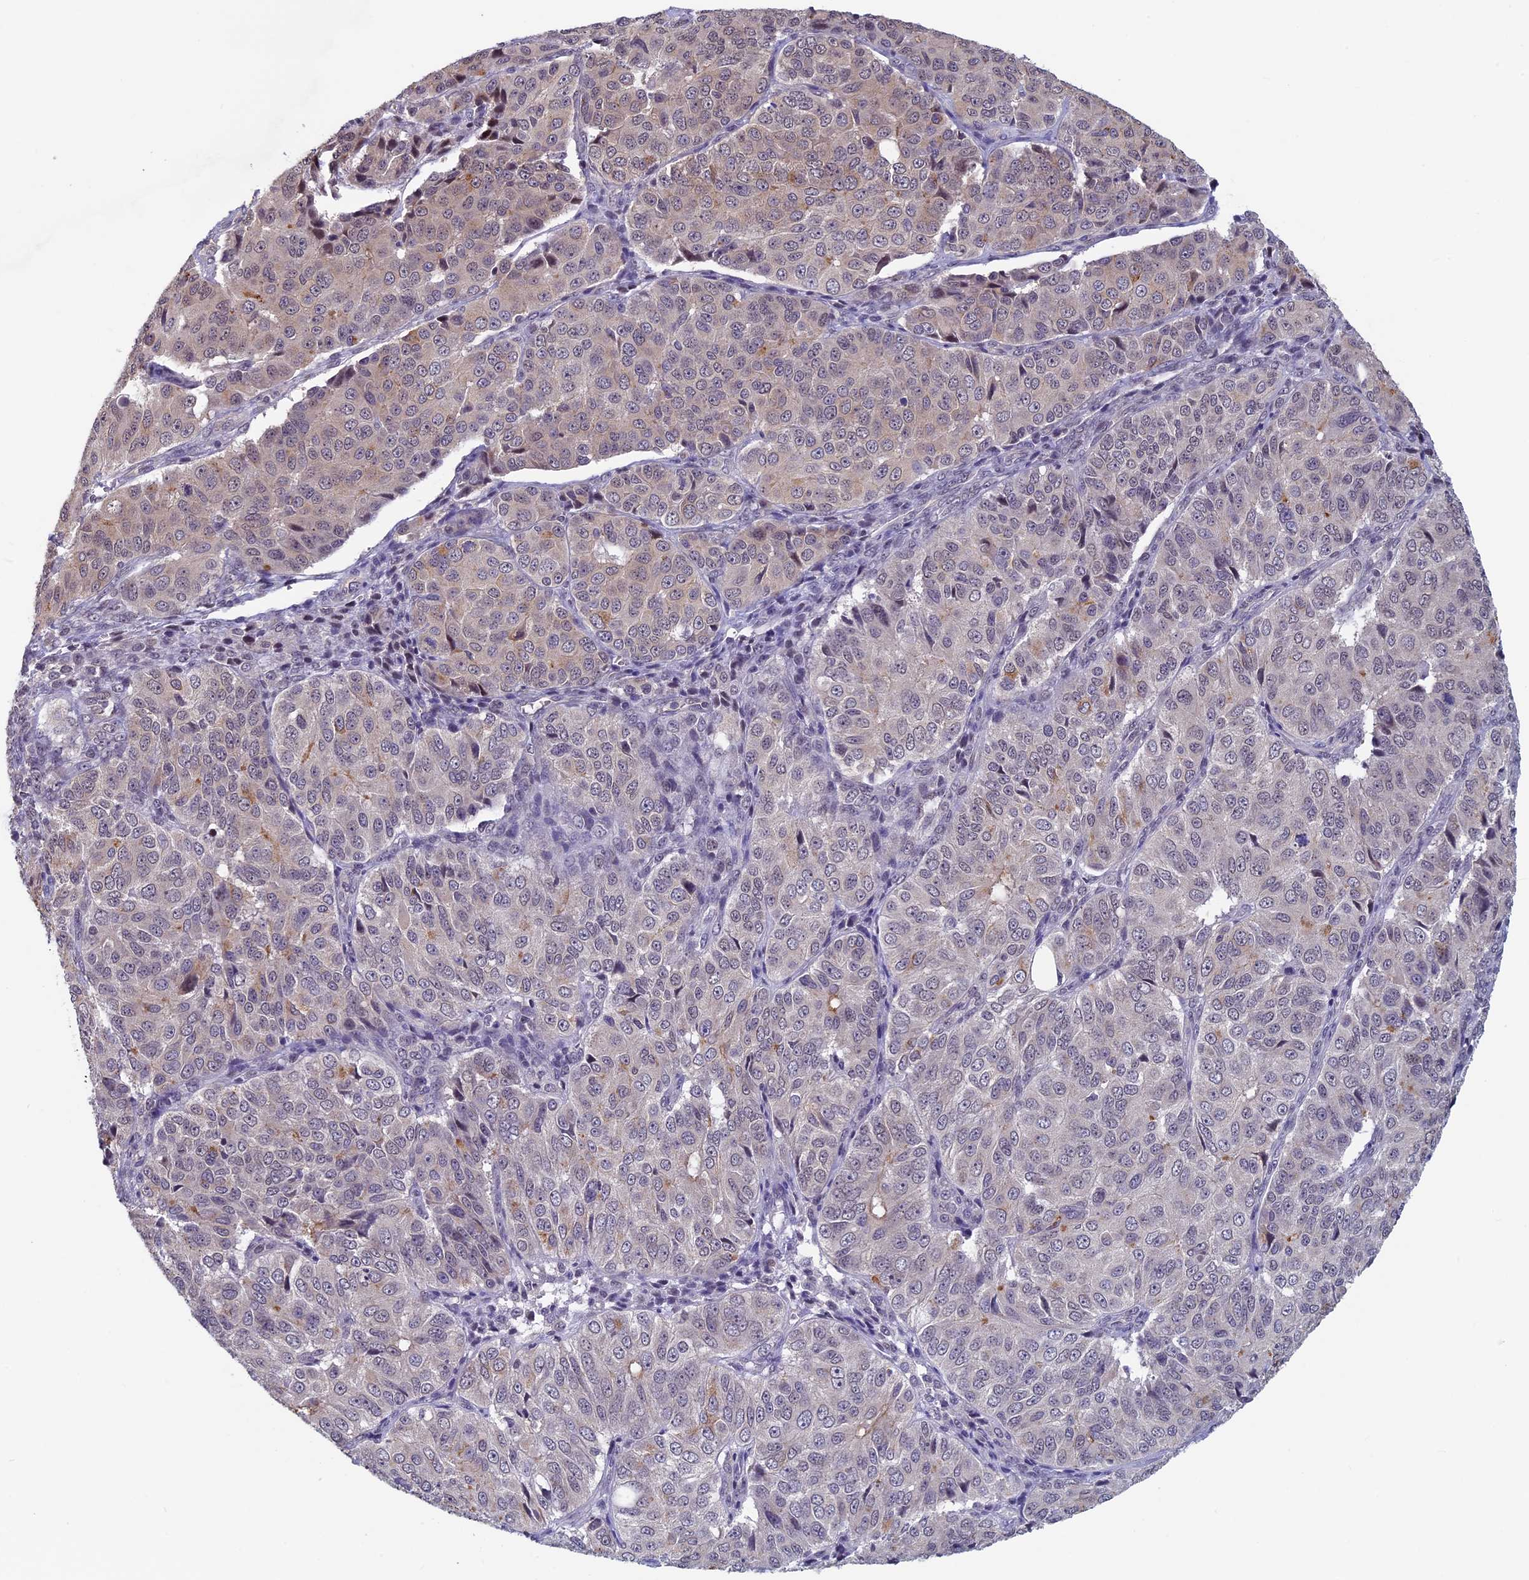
{"staining": {"intensity": "weak", "quantity": "25%-75%", "location": "cytoplasmic/membranous"}, "tissue": "ovarian cancer", "cell_type": "Tumor cells", "image_type": "cancer", "snomed": [{"axis": "morphology", "description": "Carcinoma, endometroid"}, {"axis": "topography", "description": "Ovary"}], "caption": "Human ovarian endometroid carcinoma stained with a brown dye displays weak cytoplasmic/membranous positive staining in about 25%-75% of tumor cells.", "gene": "SPIRE1", "patient": {"sex": "female", "age": 51}}